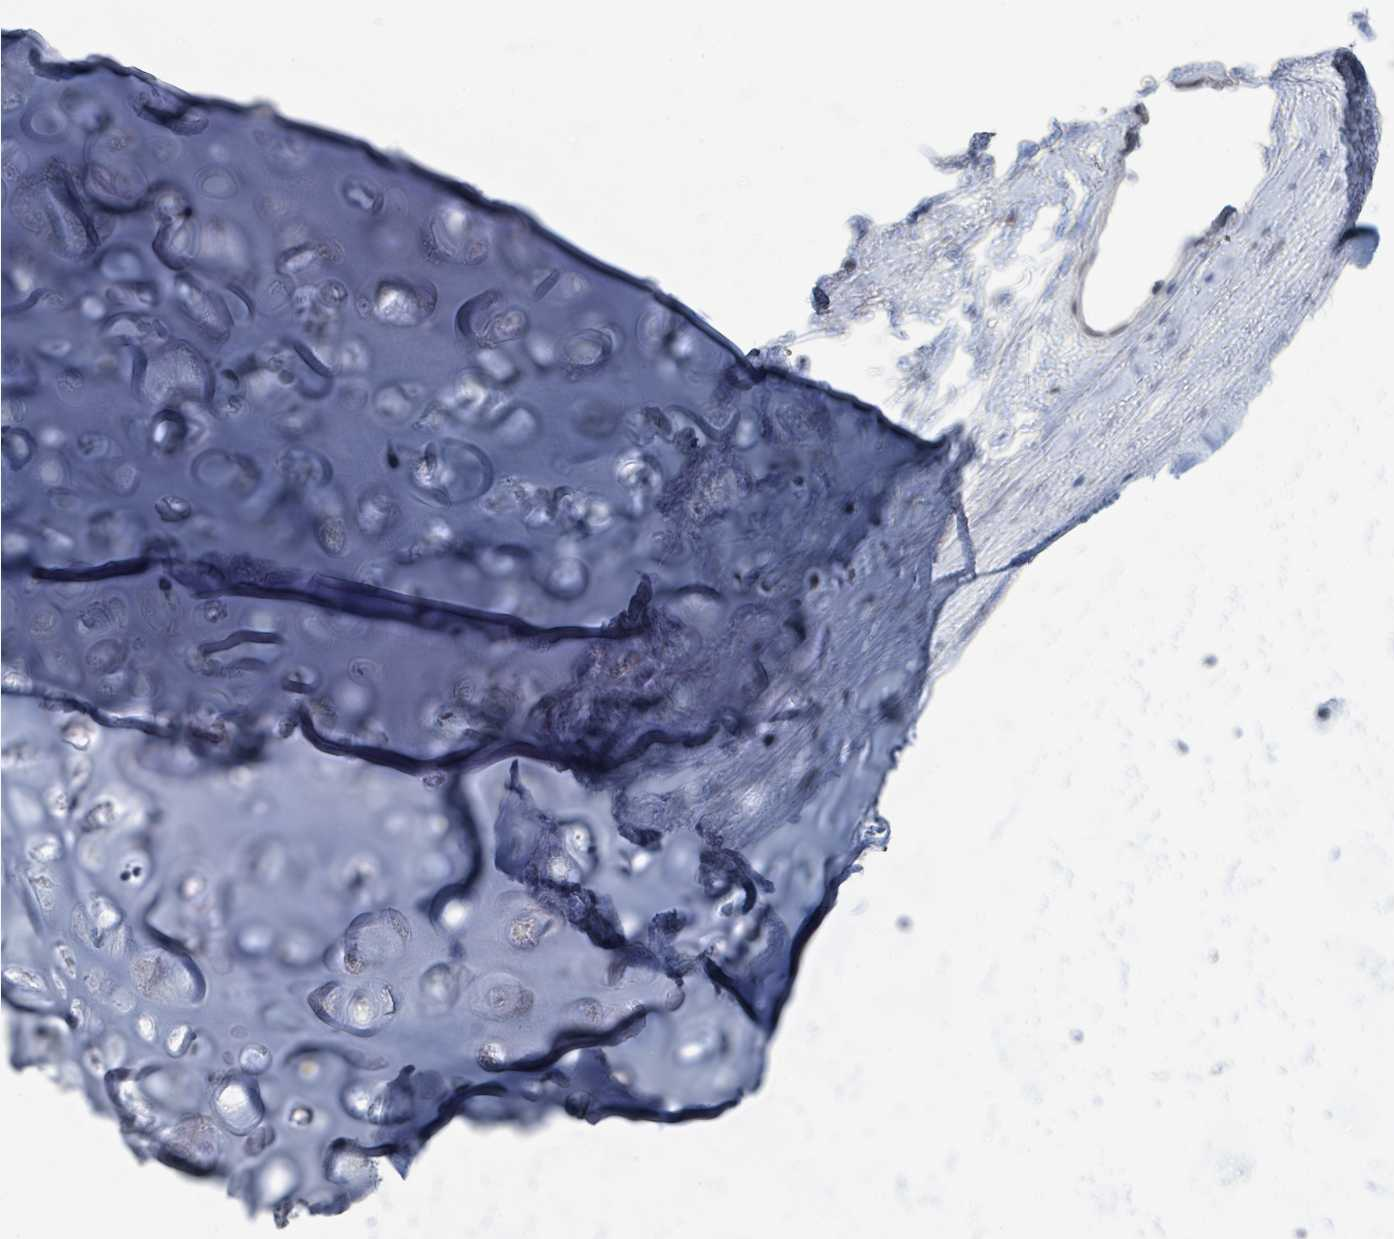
{"staining": {"intensity": "negative", "quantity": "none", "location": "none"}, "tissue": "adipose tissue", "cell_type": "Adipocytes", "image_type": "normal", "snomed": [{"axis": "morphology", "description": "Normal tissue, NOS"}, {"axis": "topography", "description": "Lymph node"}, {"axis": "topography", "description": "Cartilage tissue"}, {"axis": "topography", "description": "Bronchus"}], "caption": "Protein analysis of benign adipose tissue exhibits no significant expression in adipocytes. The staining was performed using DAB to visualize the protein expression in brown, while the nuclei were stained in blue with hematoxylin (Magnification: 20x).", "gene": "EHMT2", "patient": {"sex": "female", "age": 70}}